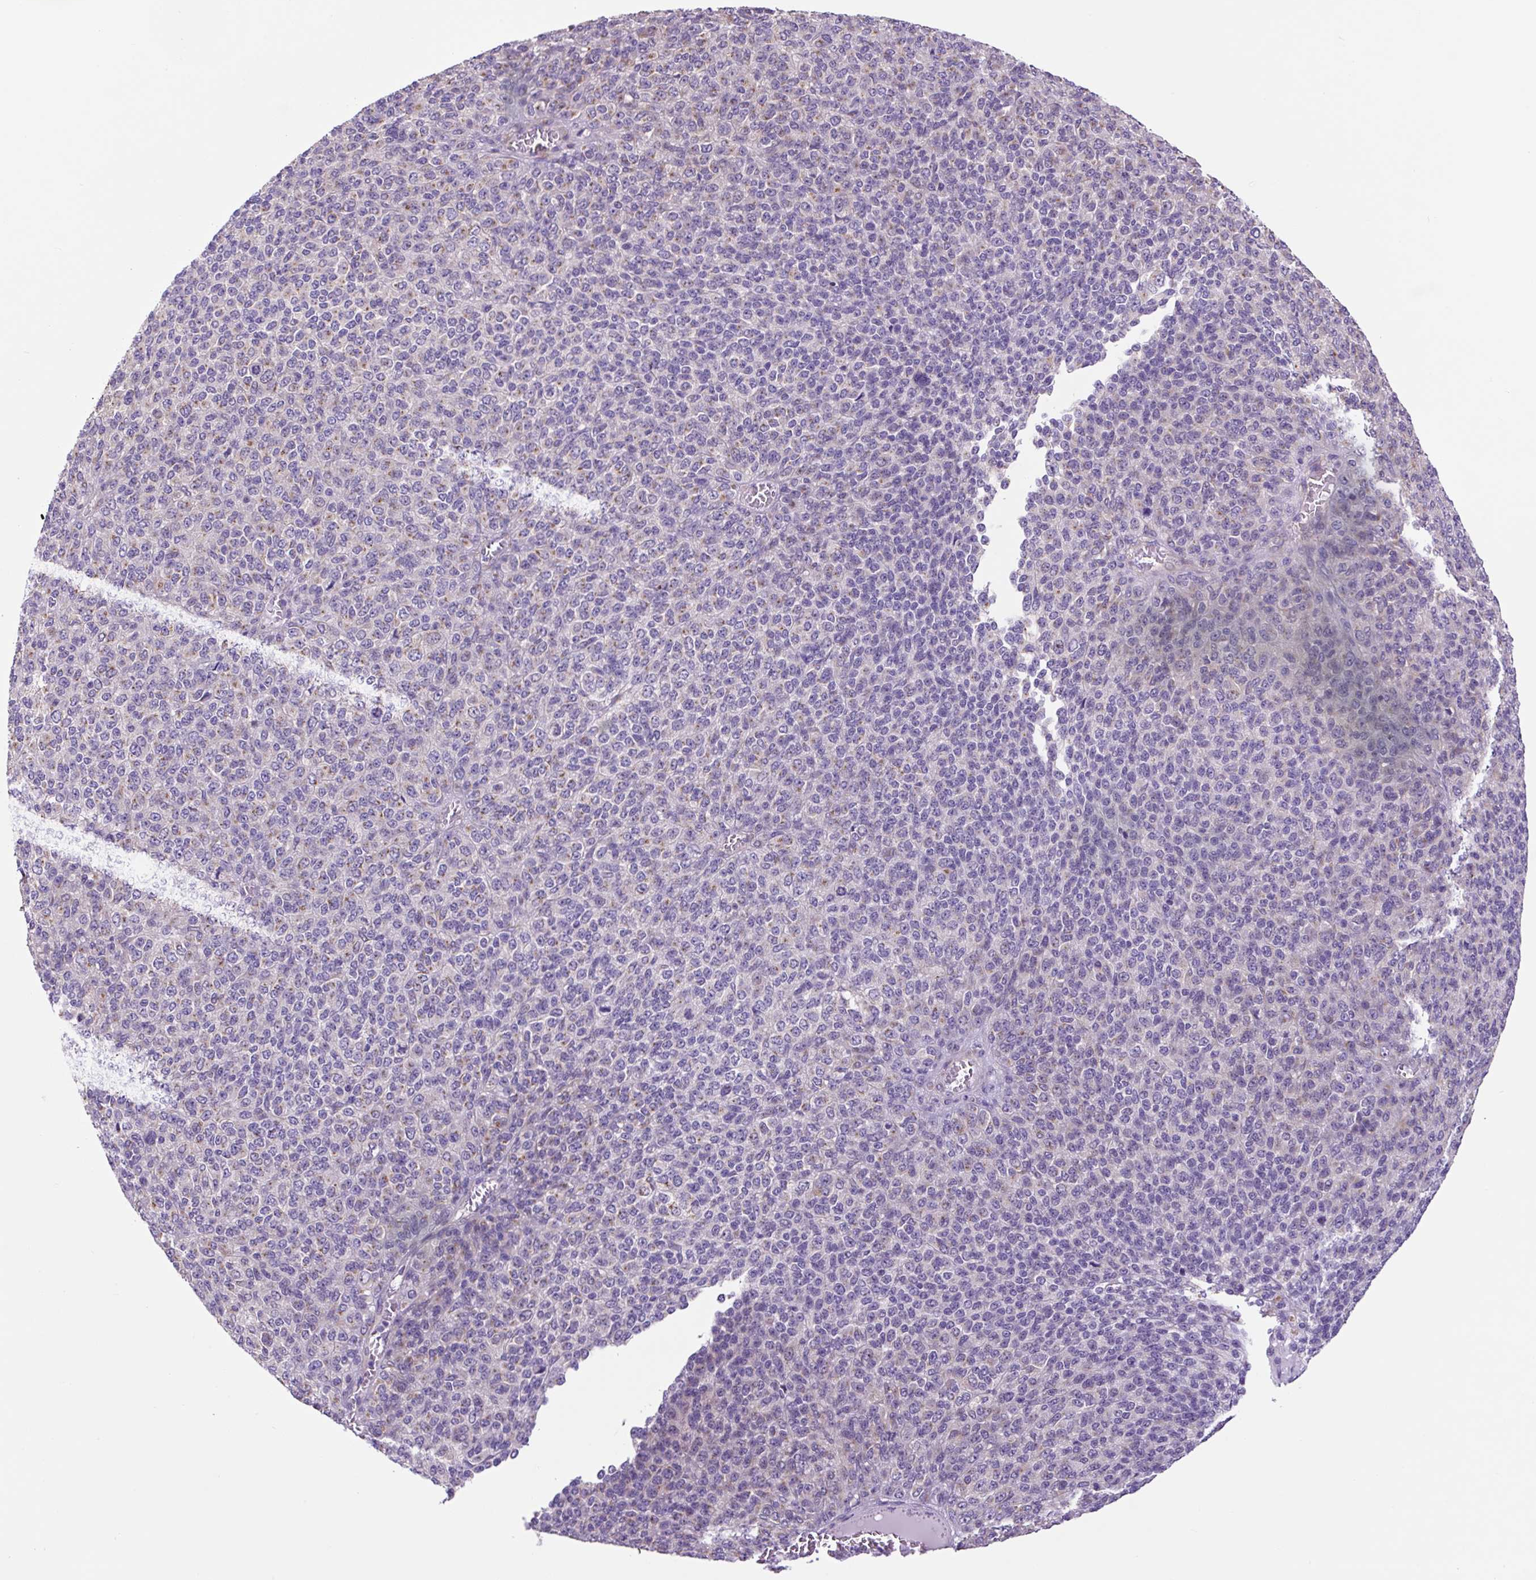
{"staining": {"intensity": "weak", "quantity": "25%-75%", "location": "cytoplasmic/membranous"}, "tissue": "melanoma", "cell_type": "Tumor cells", "image_type": "cancer", "snomed": [{"axis": "morphology", "description": "Malignant melanoma, Metastatic site"}, {"axis": "topography", "description": "Brain"}], "caption": "This histopathology image shows melanoma stained with IHC to label a protein in brown. The cytoplasmic/membranous of tumor cells show weak positivity for the protein. Nuclei are counter-stained blue.", "gene": "GORASP1", "patient": {"sex": "female", "age": 56}}